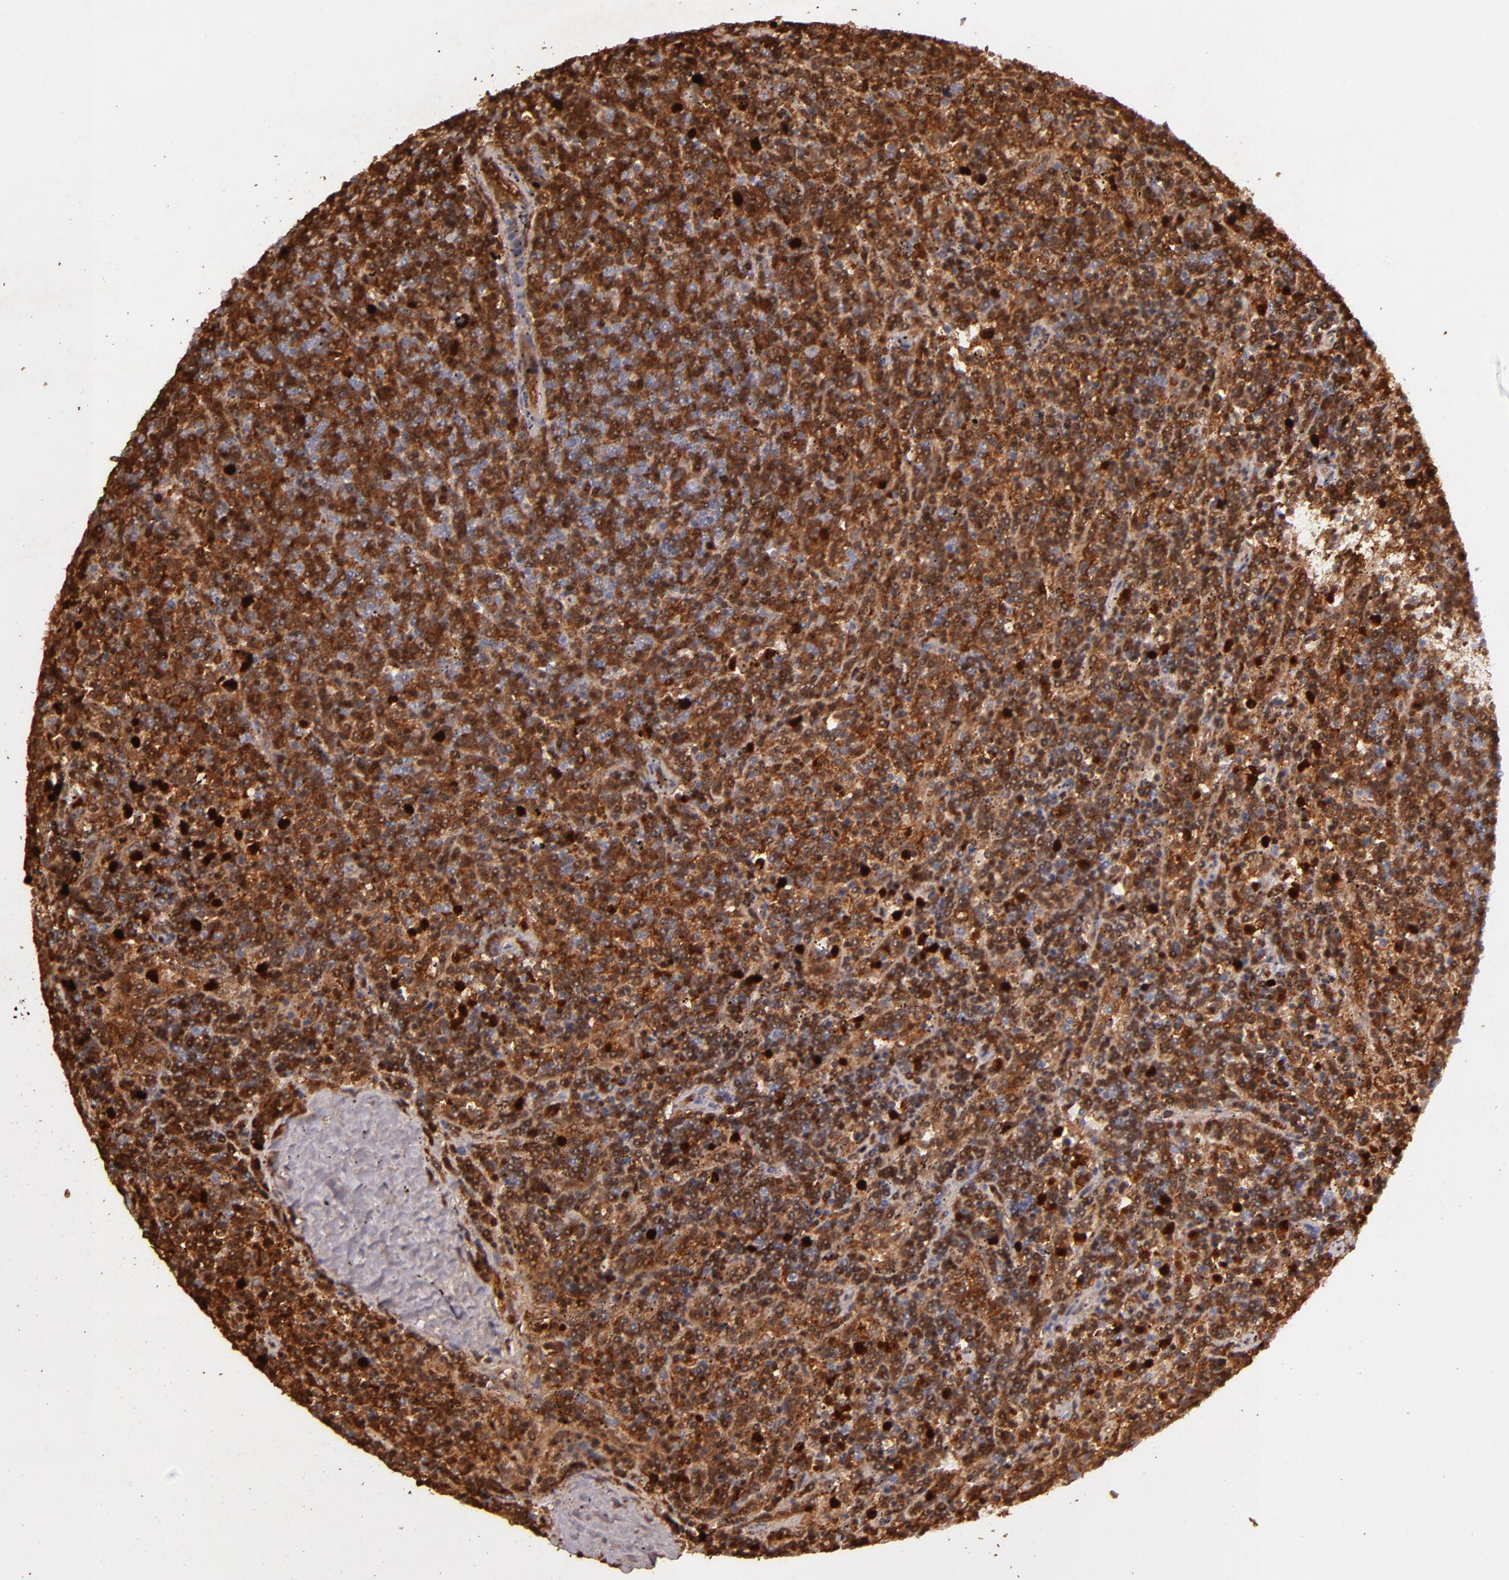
{"staining": {"intensity": "strong", "quantity": ">75%", "location": "cytoplasmic/membranous"}, "tissue": "lymphoma", "cell_type": "Tumor cells", "image_type": "cancer", "snomed": [{"axis": "morphology", "description": "Malignant lymphoma, non-Hodgkin's type, Low grade"}, {"axis": "topography", "description": "Spleen"}], "caption": "Human lymphoma stained for a protein (brown) reveals strong cytoplasmic/membranous positive staining in about >75% of tumor cells.", "gene": "SERPINC1", "patient": {"sex": "female", "age": 50}}